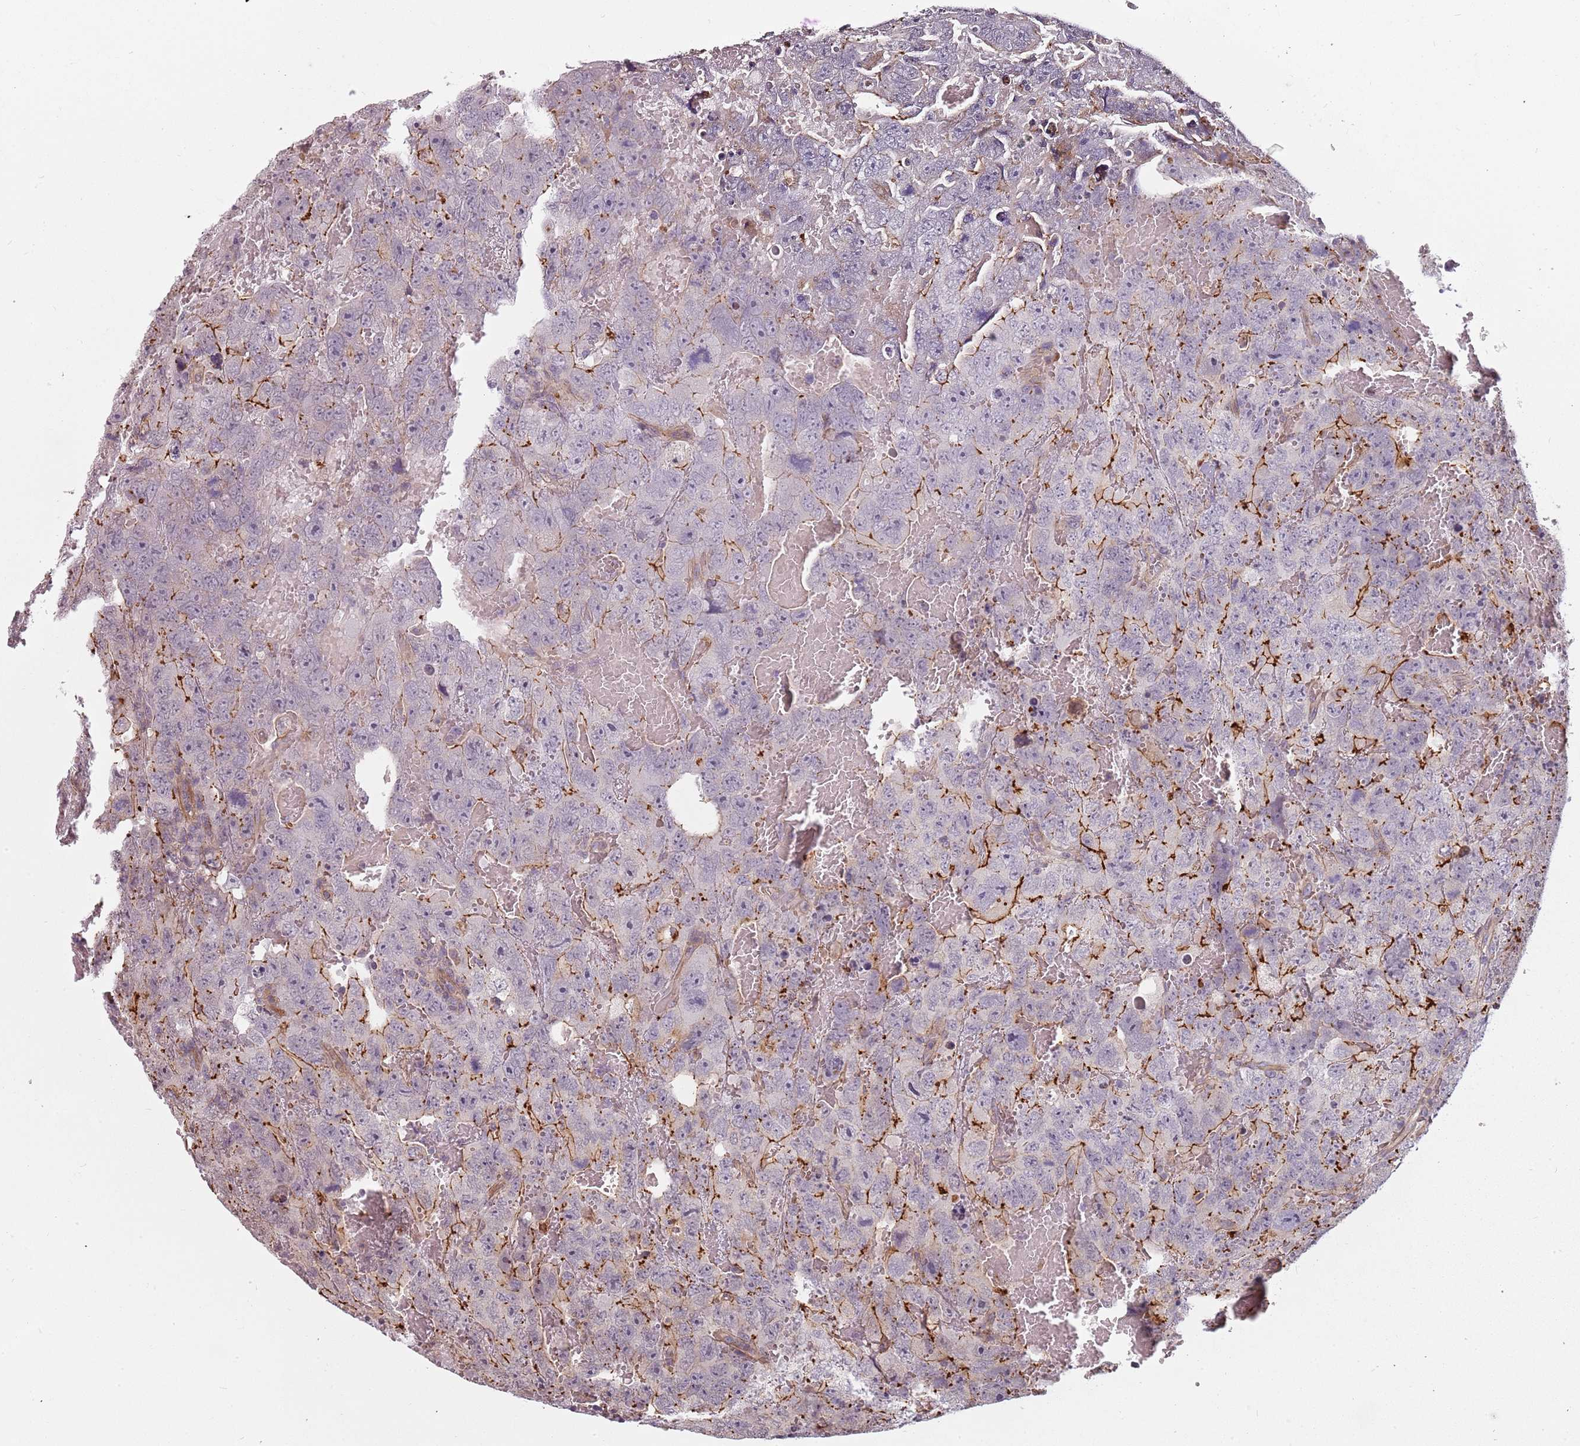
{"staining": {"intensity": "strong", "quantity": "<25%", "location": "cytoplasmic/membranous"}, "tissue": "testis cancer", "cell_type": "Tumor cells", "image_type": "cancer", "snomed": [{"axis": "morphology", "description": "Carcinoma, Embryonal, NOS"}, {"axis": "topography", "description": "Testis"}], "caption": "Immunohistochemistry image of human testis cancer stained for a protein (brown), which displays medium levels of strong cytoplasmic/membranous expression in about <25% of tumor cells.", "gene": "PPP1R14C", "patient": {"sex": "male", "age": 45}}